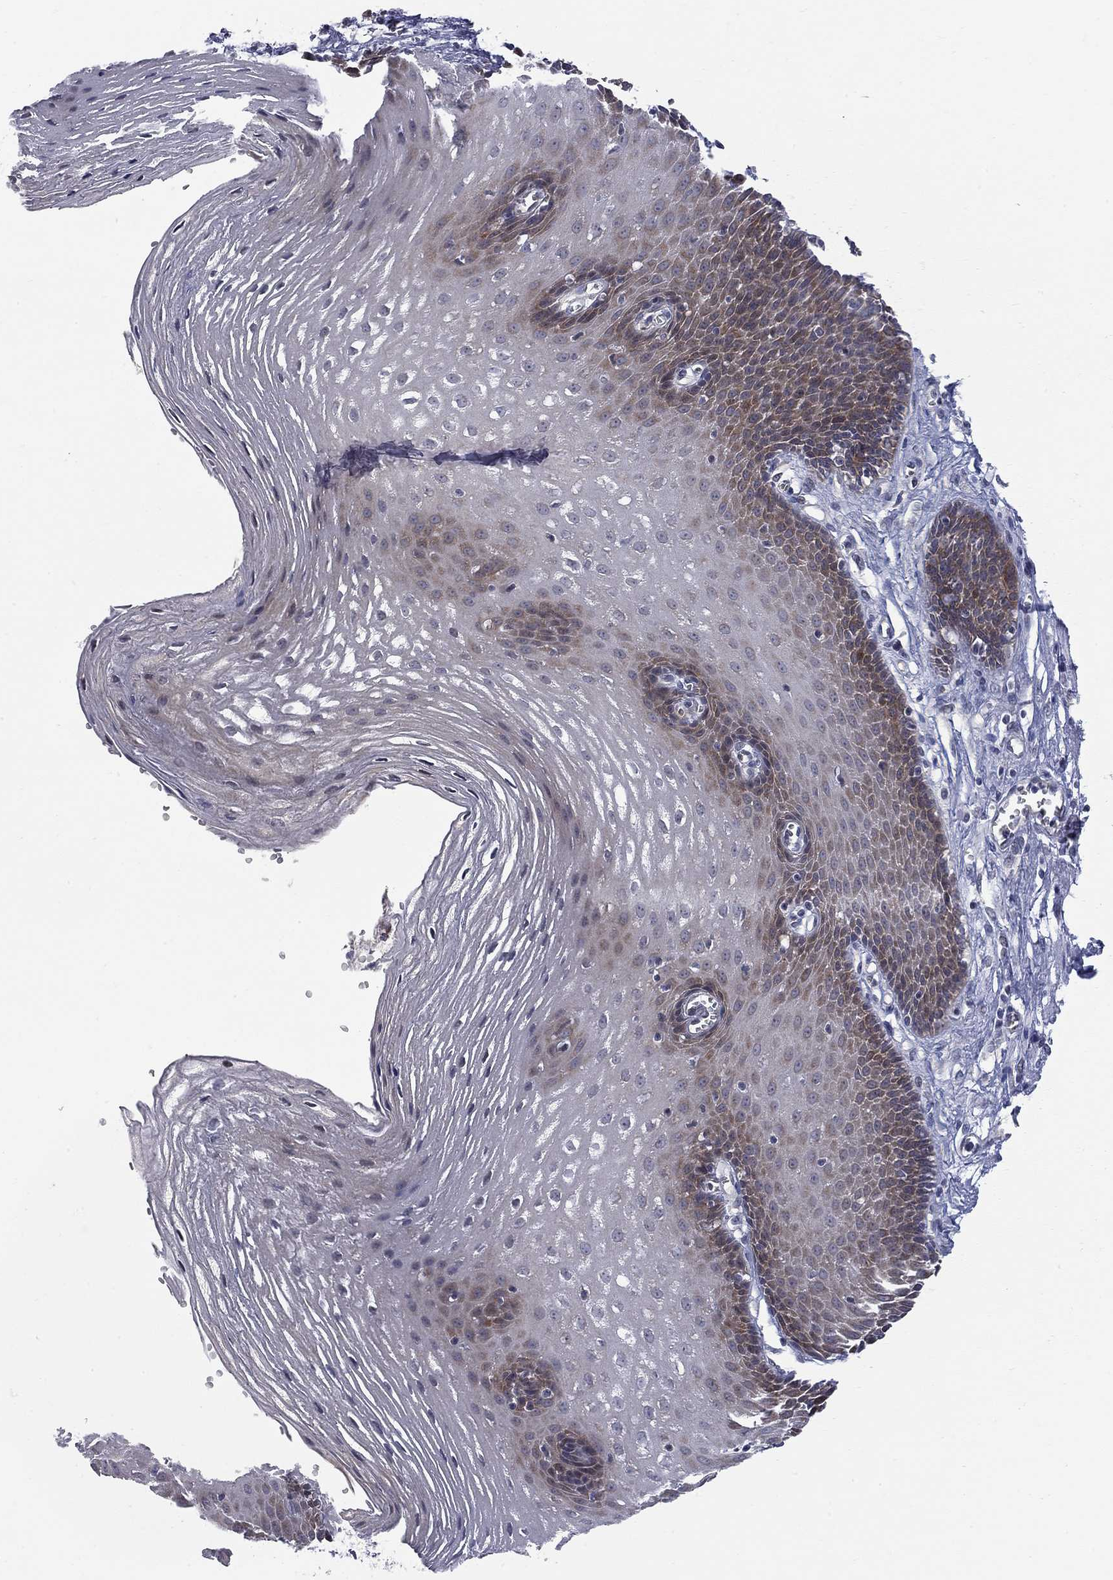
{"staining": {"intensity": "moderate", "quantity": "<25%", "location": "cytoplasmic/membranous"}, "tissue": "esophagus", "cell_type": "Squamous epithelial cells", "image_type": "normal", "snomed": [{"axis": "morphology", "description": "Normal tissue, NOS"}, {"axis": "topography", "description": "Esophagus"}], "caption": "Immunohistochemical staining of normal esophagus shows moderate cytoplasmic/membranous protein staining in about <25% of squamous epithelial cells.", "gene": "ENSG00000255639", "patient": {"sex": "male", "age": 72}}